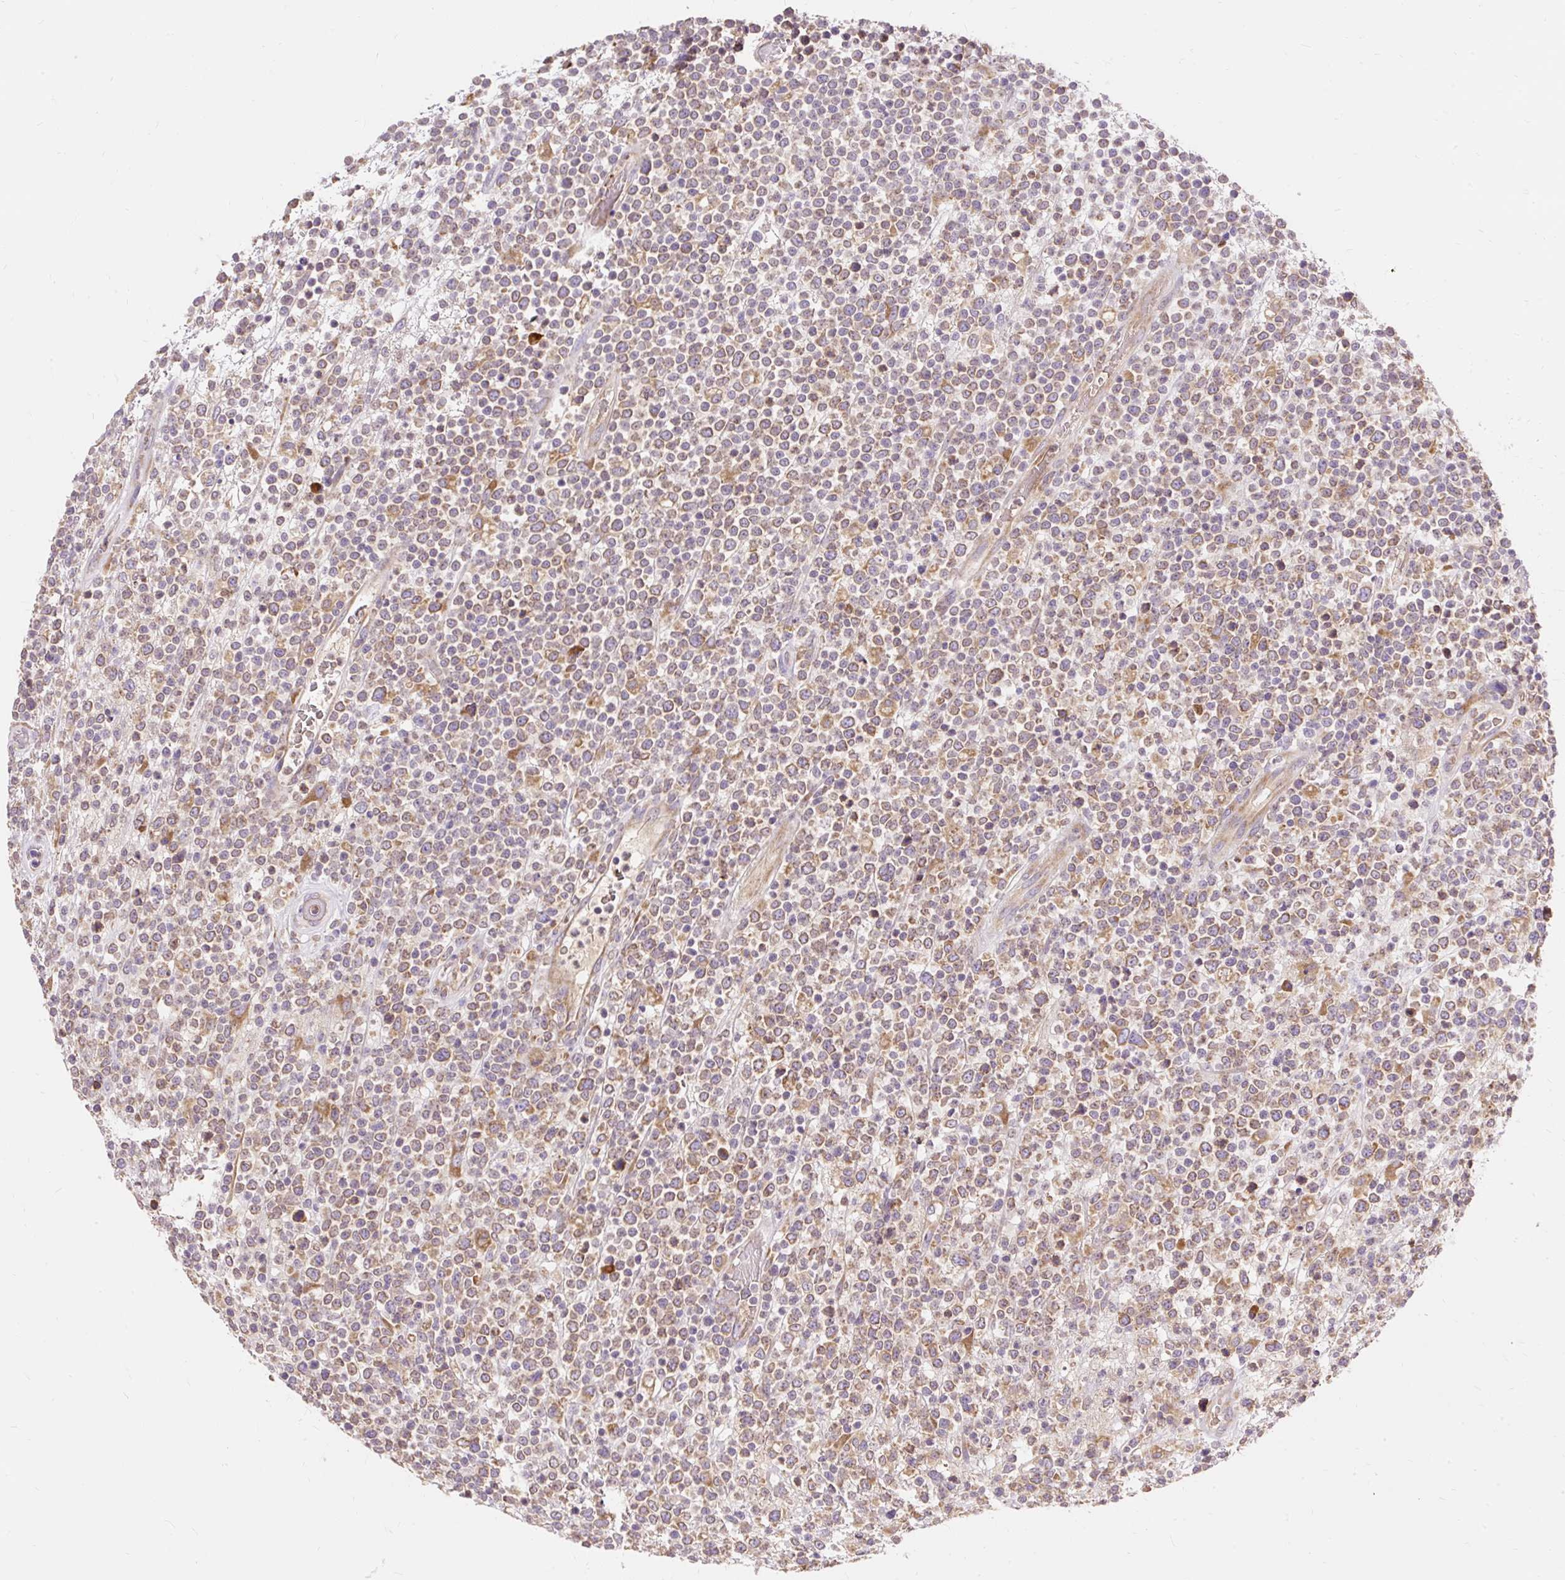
{"staining": {"intensity": "moderate", "quantity": "25%-75%", "location": "cytoplasmic/membranous"}, "tissue": "lymphoma", "cell_type": "Tumor cells", "image_type": "cancer", "snomed": [{"axis": "morphology", "description": "Malignant lymphoma, non-Hodgkin's type, High grade"}, {"axis": "topography", "description": "Colon"}], "caption": "Protein staining of high-grade malignant lymphoma, non-Hodgkin's type tissue shows moderate cytoplasmic/membranous positivity in about 25%-75% of tumor cells. Using DAB (brown) and hematoxylin (blue) stains, captured at high magnification using brightfield microscopy.", "gene": "SEC63", "patient": {"sex": "female", "age": 53}}